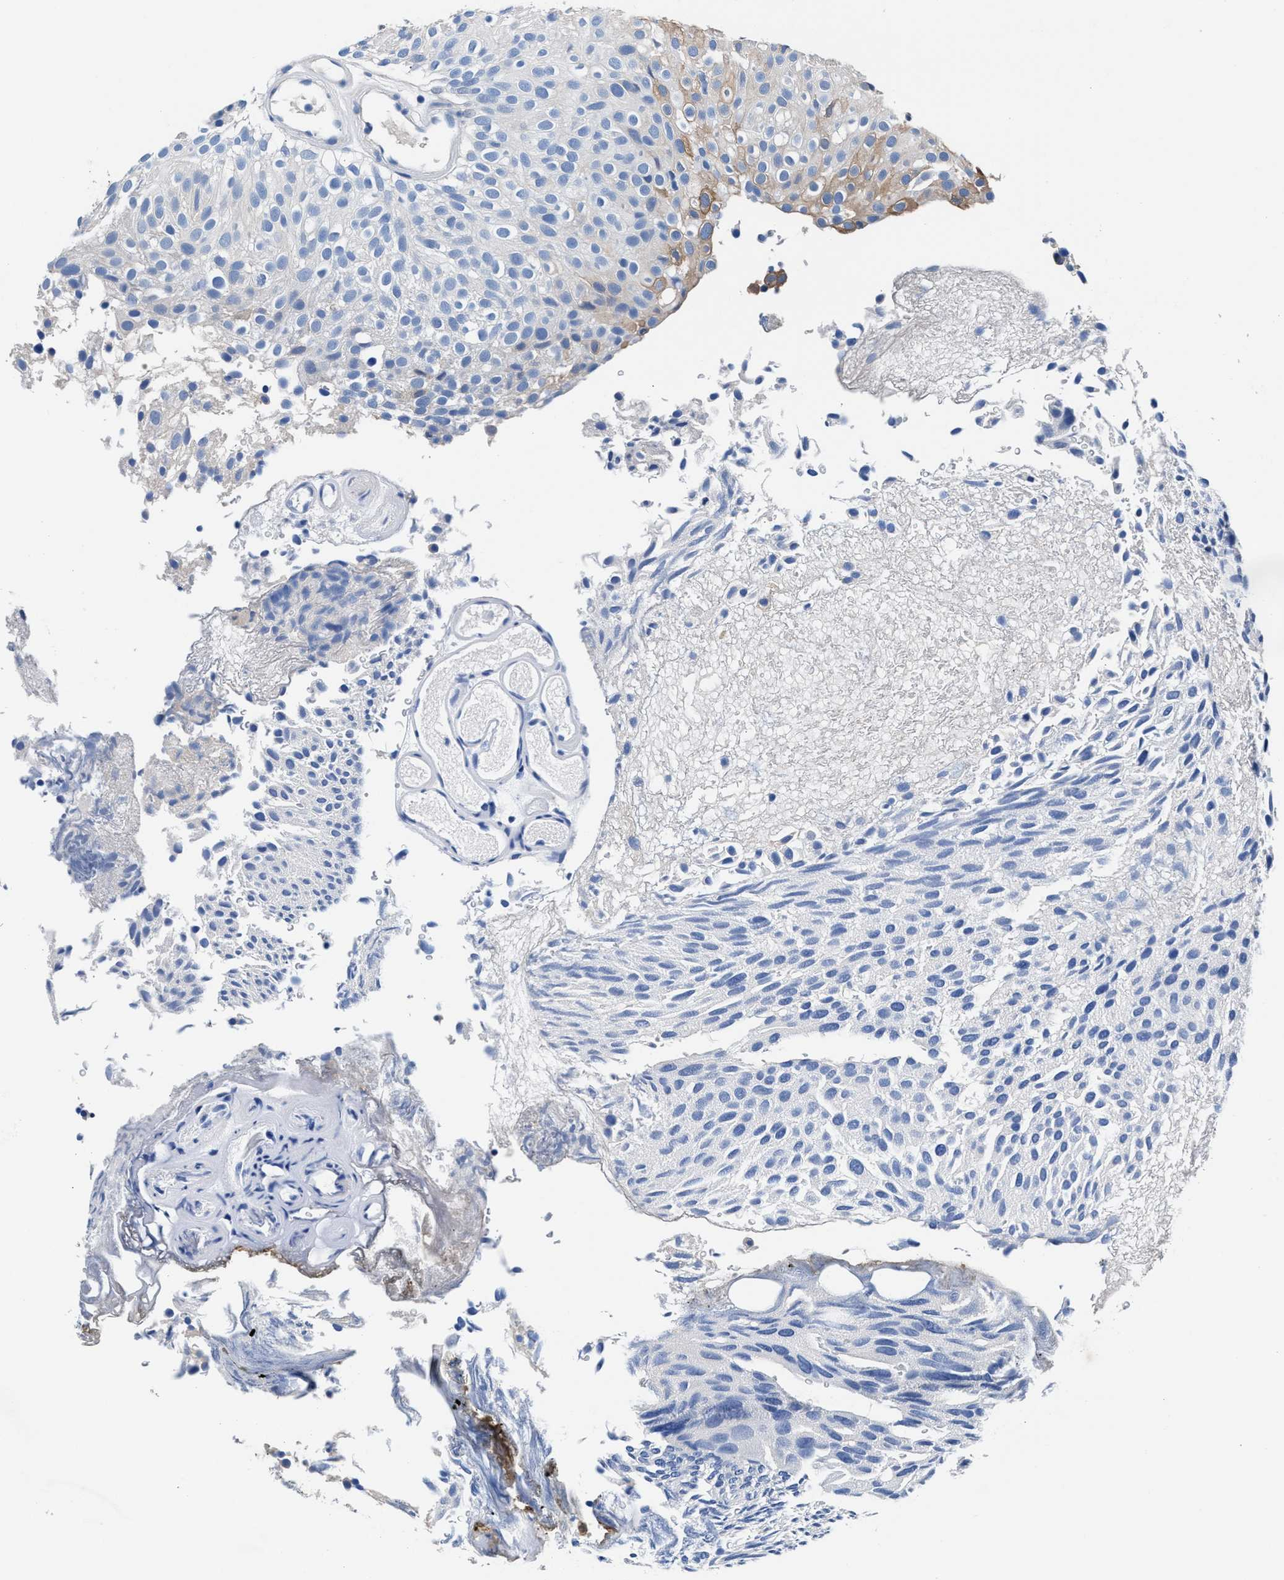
{"staining": {"intensity": "negative", "quantity": "none", "location": "none"}, "tissue": "urothelial cancer", "cell_type": "Tumor cells", "image_type": "cancer", "snomed": [{"axis": "morphology", "description": "Urothelial carcinoma, Low grade"}, {"axis": "topography", "description": "Urinary bladder"}], "caption": "High power microscopy photomicrograph of an immunohistochemistry histopathology image of urothelial cancer, revealing no significant expression in tumor cells.", "gene": "GSTM1", "patient": {"sex": "male", "age": 78}}